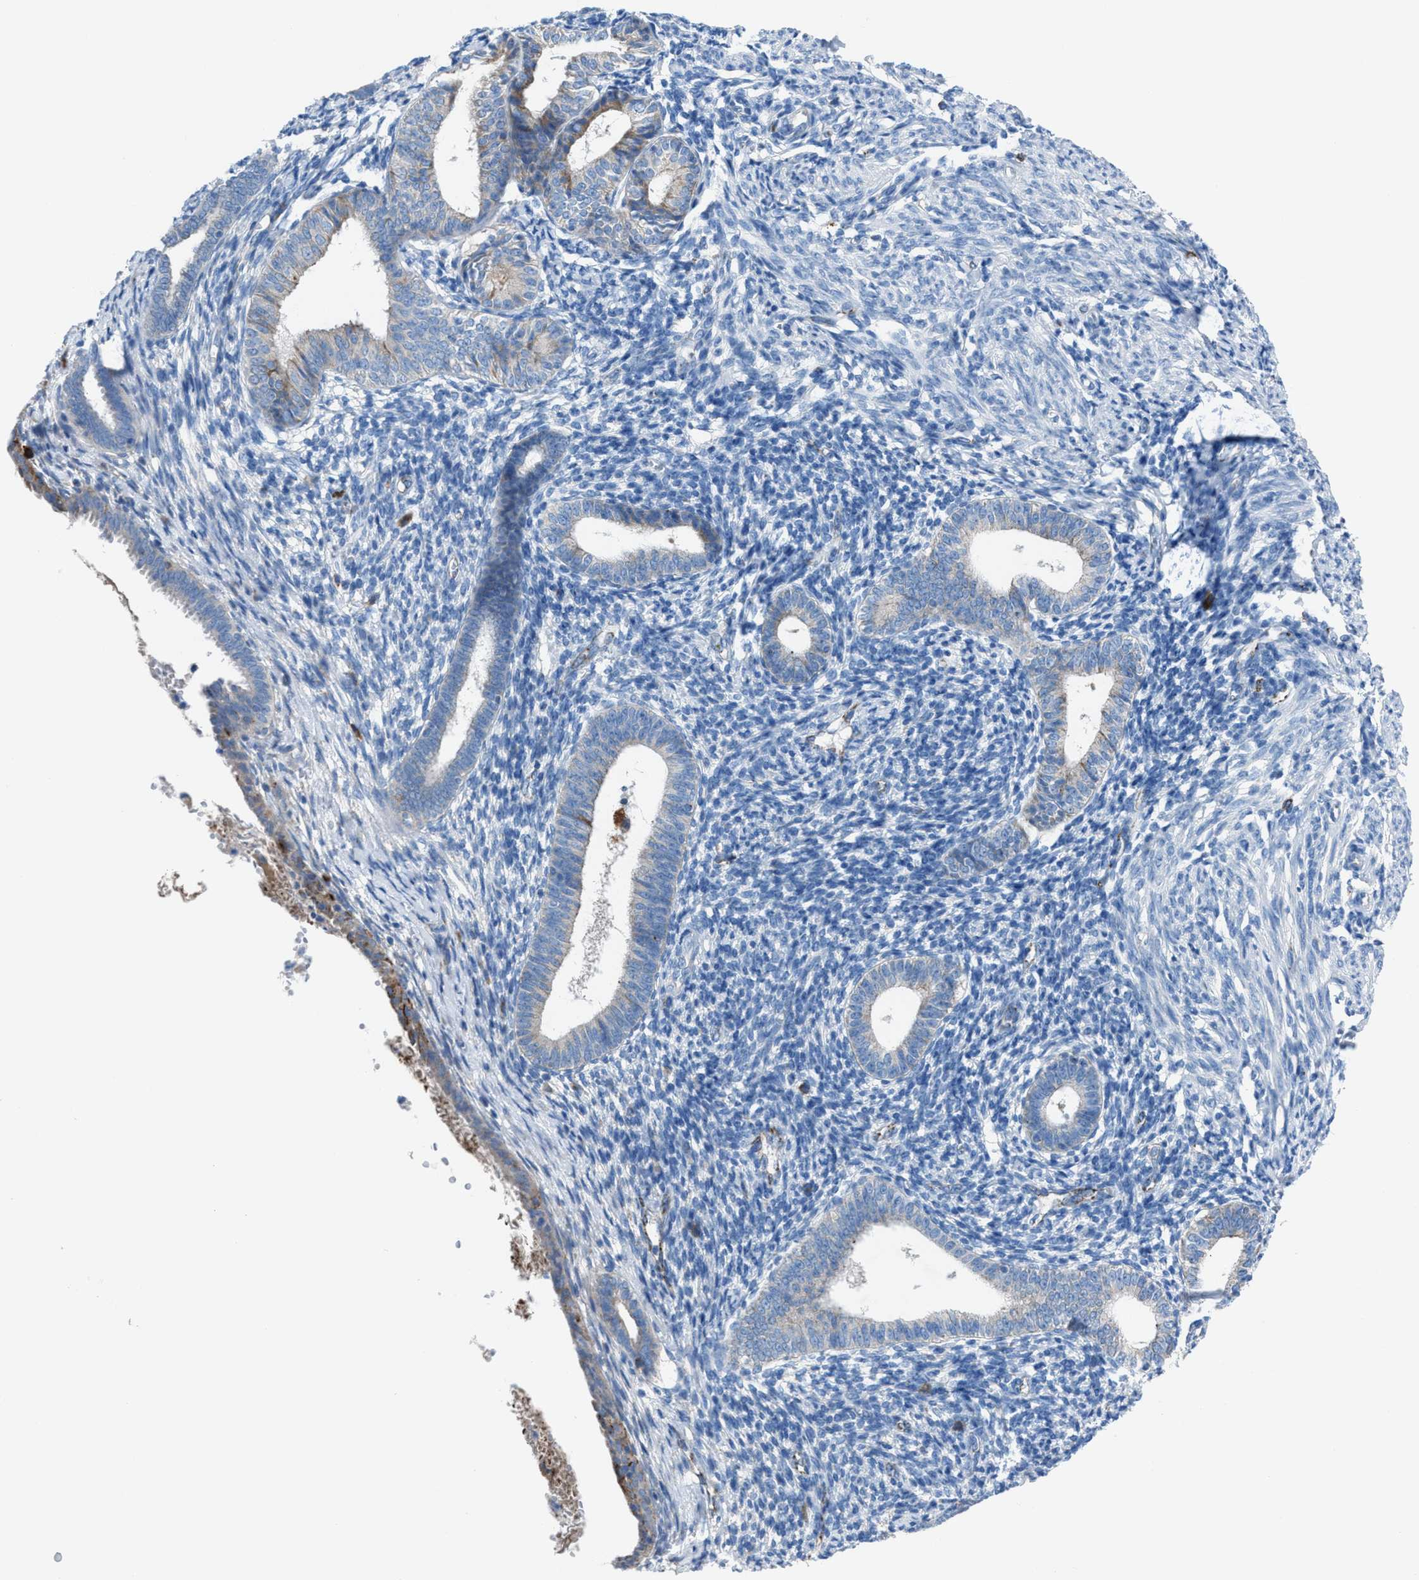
{"staining": {"intensity": "negative", "quantity": "none", "location": "none"}, "tissue": "endometrium", "cell_type": "Cells in endometrial stroma", "image_type": "normal", "snomed": [{"axis": "morphology", "description": "Normal tissue, NOS"}, {"axis": "morphology", "description": "Adenocarcinoma, NOS"}, {"axis": "topography", "description": "Endometrium"}], "caption": "The photomicrograph demonstrates no staining of cells in endometrial stroma in unremarkable endometrium.", "gene": "CD1B", "patient": {"sex": "female", "age": 57}}